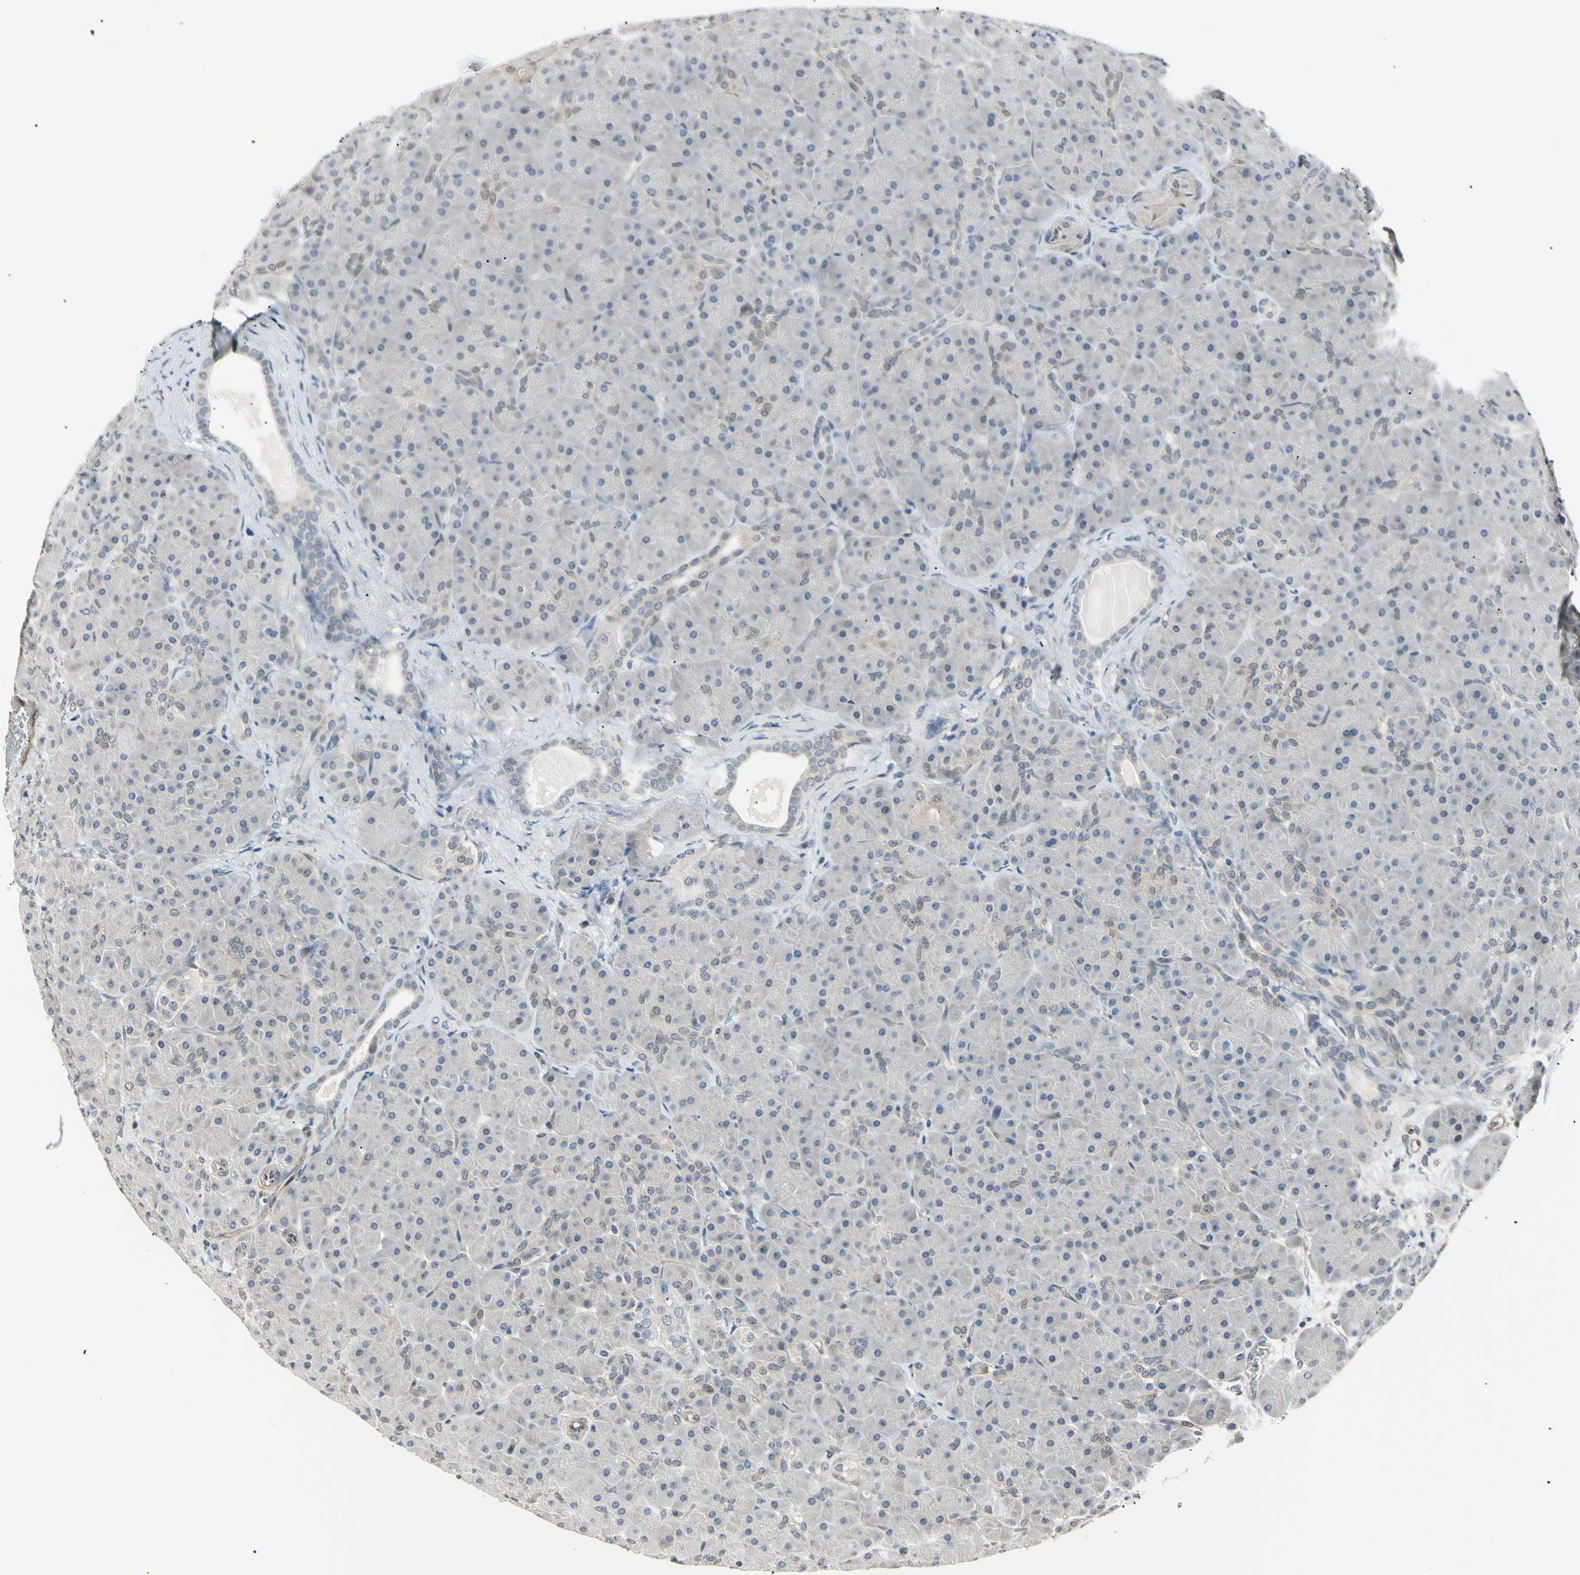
{"staining": {"intensity": "negative", "quantity": "none", "location": "none"}, "tissue": "pancreas", "cell_type": "Exocrine glandular cells", "image_type": "normal", "snomed": [{"axis": "morphology", "description": "Normal tissue, NOS"}, {"axis": "topography", "description": "Pancreas"}], "caption": "There is no significant positivity in exocrine glandular cells of pancreas. (Brightfield microscopy of DAB (3,3'-diaminobenzidine) immunohistochemistry at high magnification).", "gene": "AK1", "patient": {"sex": "male", "age": 66}}